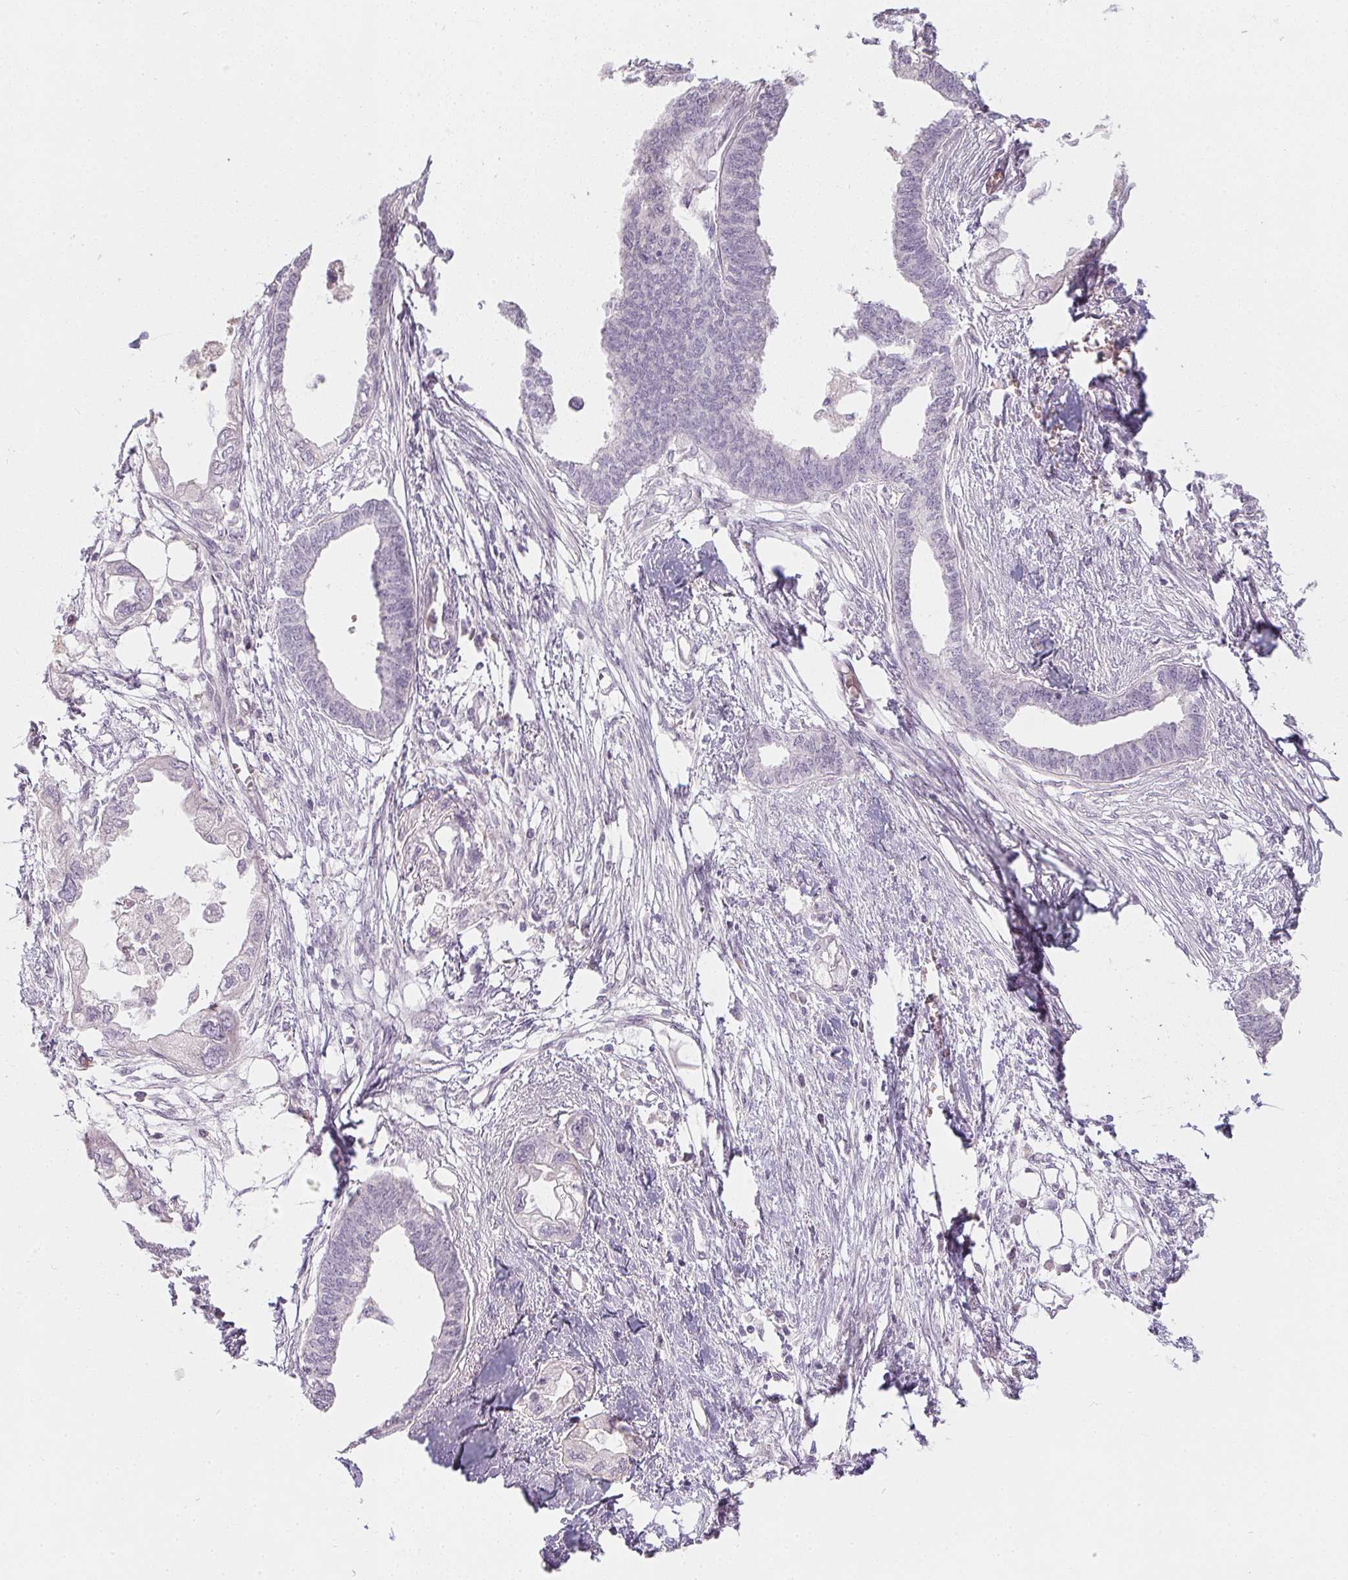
{"staining": {"intensity": "negative", "quantity": "none", "location": "none"}, "tissue": "endometrial cancer", "cell_type": "Tumor cells", "image_type": "cancer", "snomed": [{"axis": "morphology", "description": "Adenocarcinoma, NOS"}, {"axis": "morphology", "description": "Adenocarcinoma, metastatic, NOS"}, {"axis": "topography", "description": "Adipose tissue"}, {"axis": "topography", "description": "Endometrium"}], "caption": "The immunohistochemistry (IHC) photomicrograph has no significant expression in tumor cells of endometrial metastatic adenocarcinoma tissue.", "gene": "CTCFL", "patient": {"sex": "female", "age": 67}}